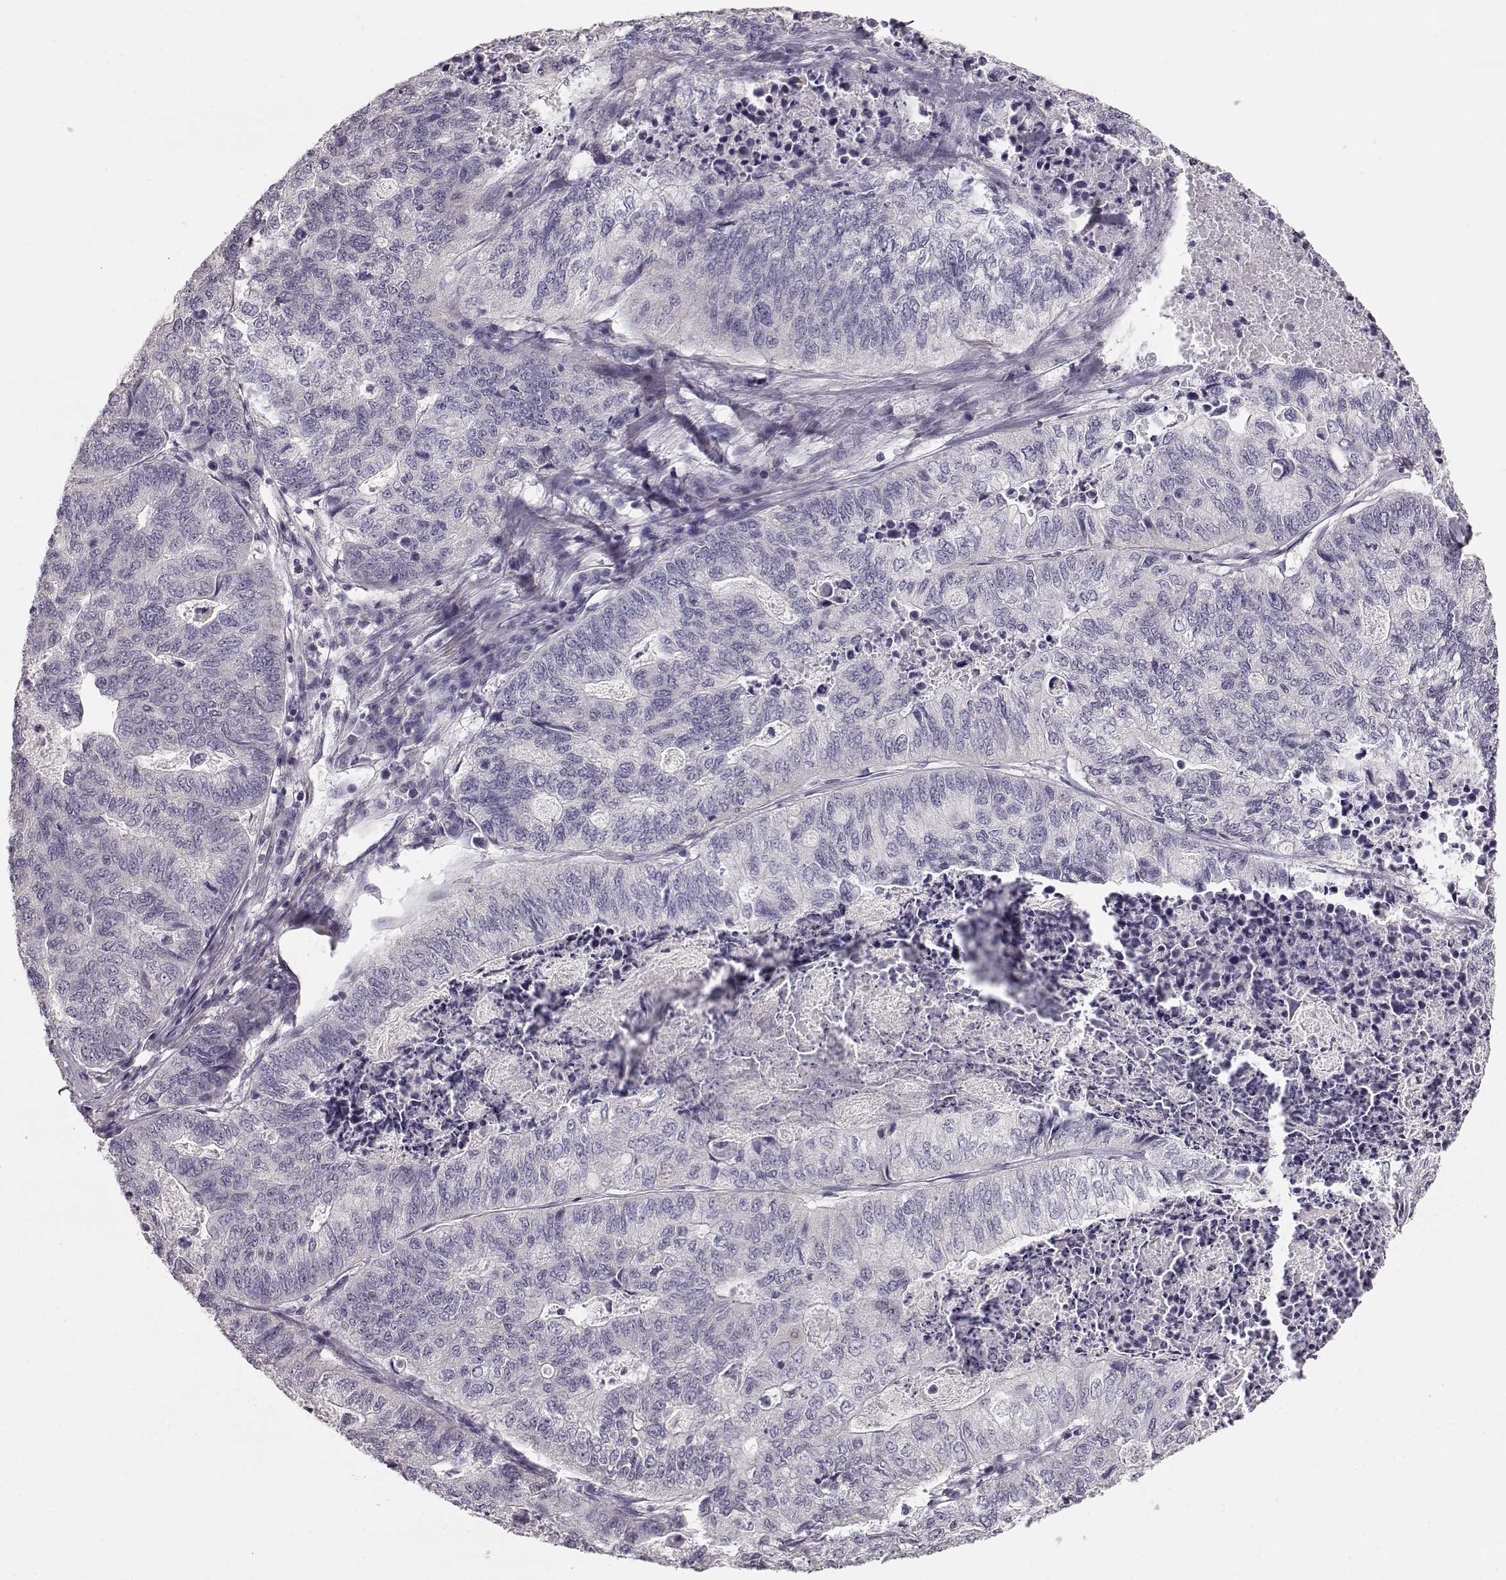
{"staining": {"intensity": "negative", "quantity": "none", "location": "none"}, "tissue": "stomach cancer", "cell_type": "Tumor cells", "image_type": "cancer", "snomed": [{"axis": "morphology", "description": "Adenocarcinoma, NOS"}, {"axis": "topography", "description": "Stomach, upper"}], "caption": "Immunohistochemistry (IHC) photomicrograph of neoplastic tissue: human stomach adenocarcinoma stained with DAB displays no significant protein positivity in tumor cells.", "gene": "GPR50", "patient": {"sex": "female", "age": 67}}